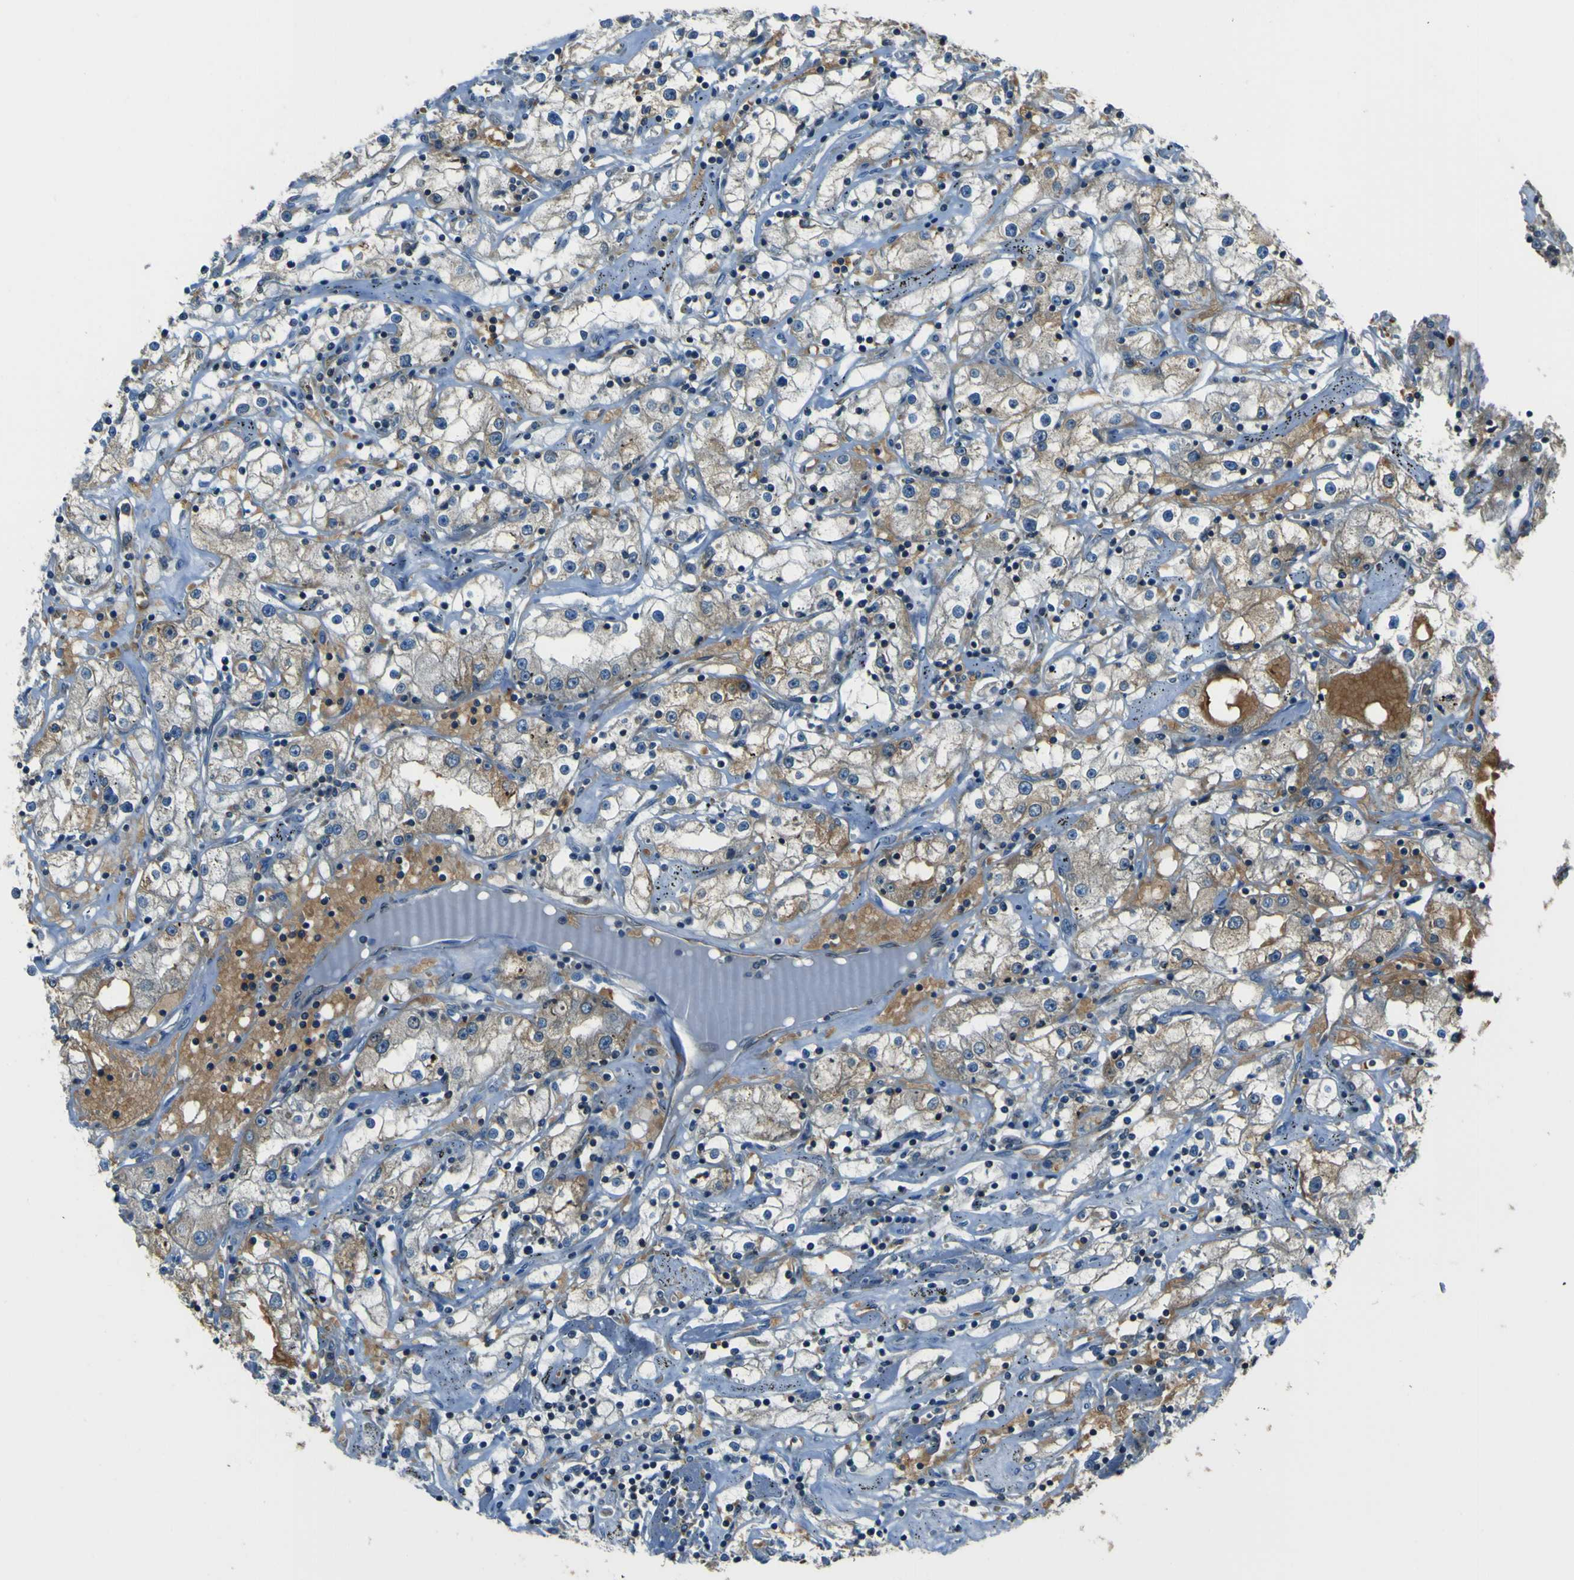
{"staining": {"intensity": "moderate", "quantity": ">75%", "location": "cytoplasmic/membranous"}, "tissue": "renal cancer", "cell_type": "Tumor cells", "image_type": "cancer", "snomed": [{"axis": "morphology", "description": "Adenocarcinoma, NOS"}, {"axis": "topography", "description": "Kidney"}], "caption": "There is medium levels of moderate cytoplasmic/membranous expression in tumor cells of renal cancer, as demonstrated by immunohistochemical staining (brown color).", "gene": "STIM1", "patient": {"sex": "male", "age": 56}}